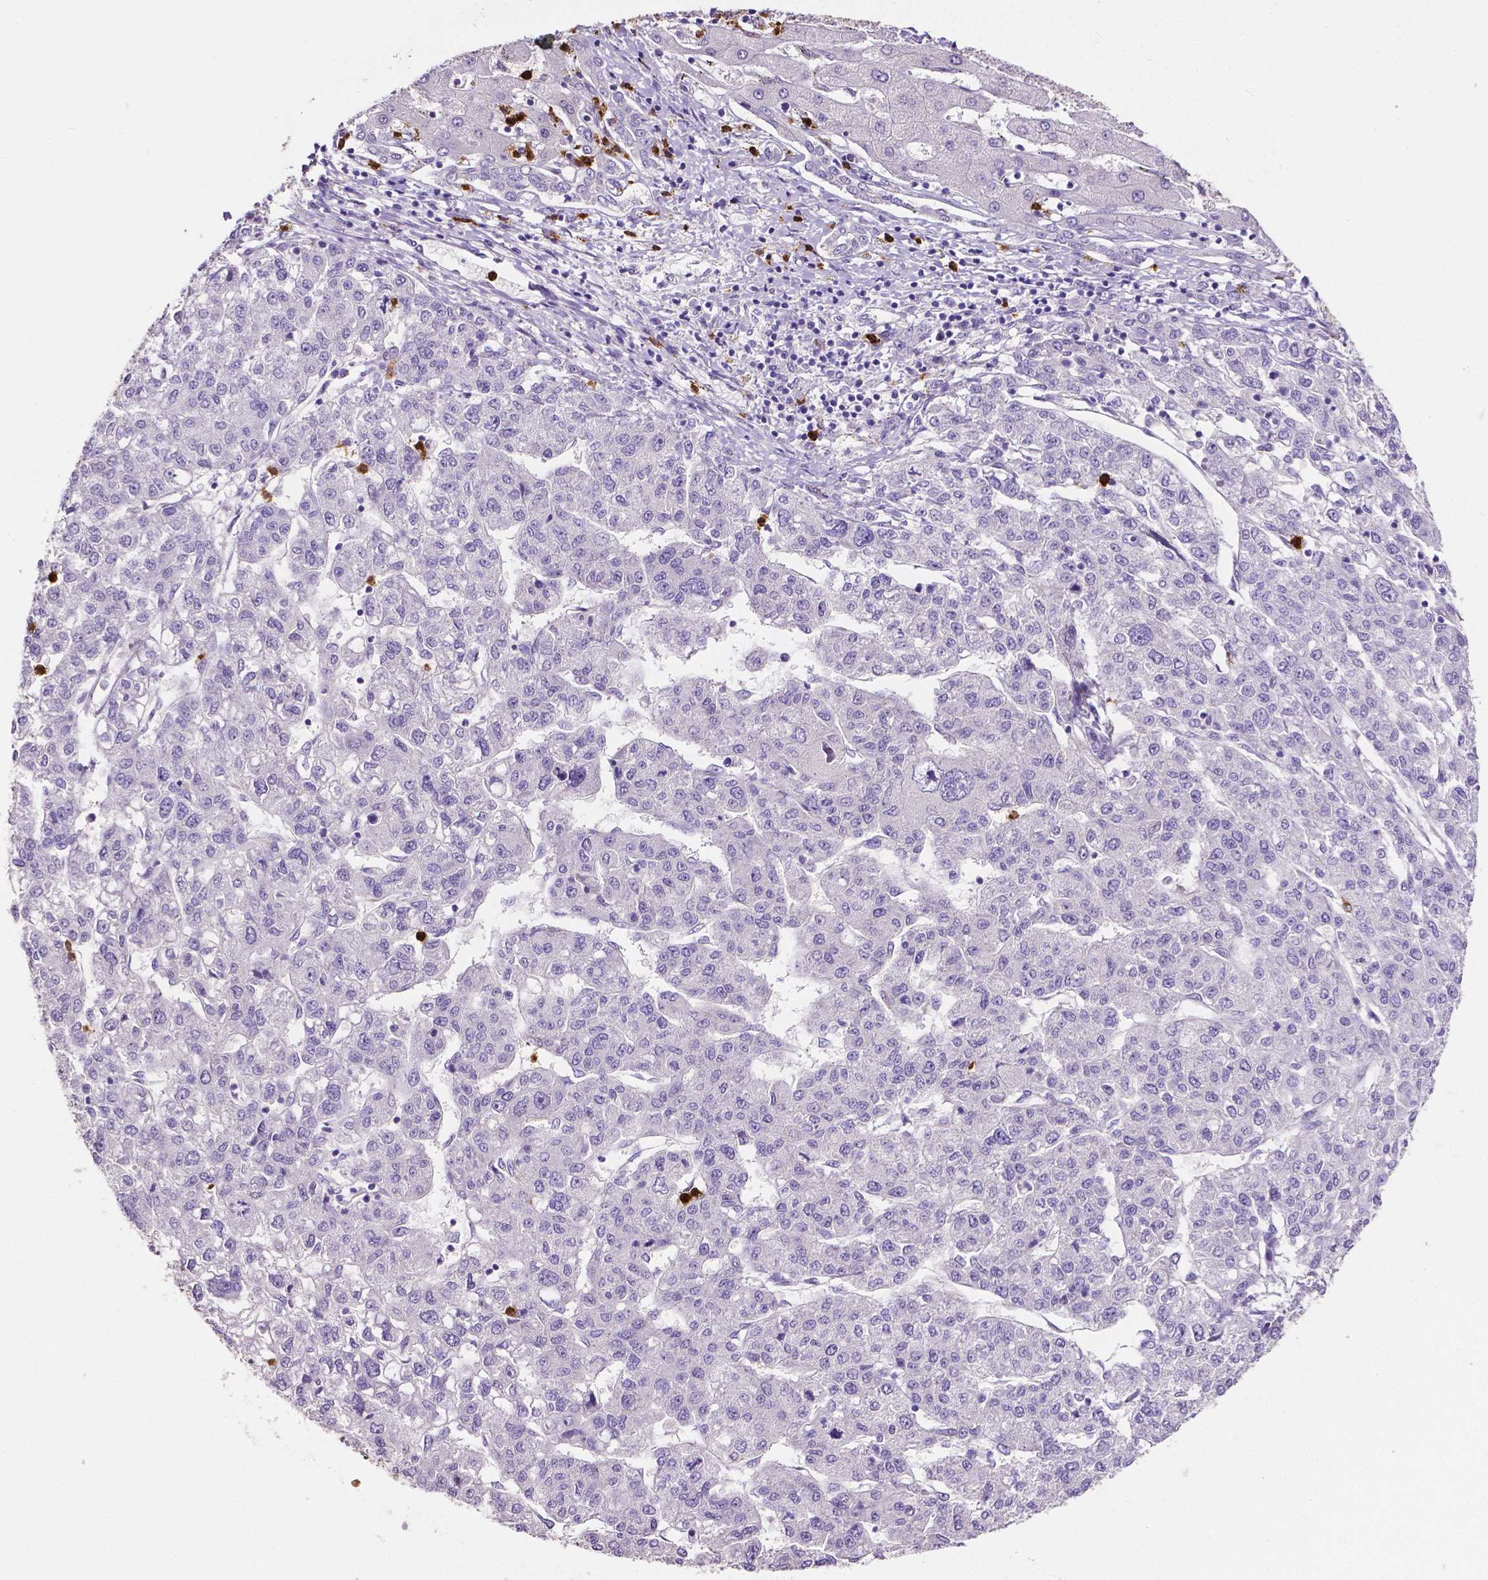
{"staining": {"intensity": "negative", "quantity": "none", "location": "none"}, "tissue": "liver cancer", "cell_type": "Tumor cells", "image_type": "cancer", "snomed": [{"axis": "morphology", "description": "Carcinoma, Hepatocellular, NOS"}, {"axis": "topography", "description": "Liver"}], "caption": "This is a image of immunohistochemistry staining of liver cancer, which shows no expression in tumor cells.", "gene": "MMP9", "patient": {"sex": "male", "age": 56}}